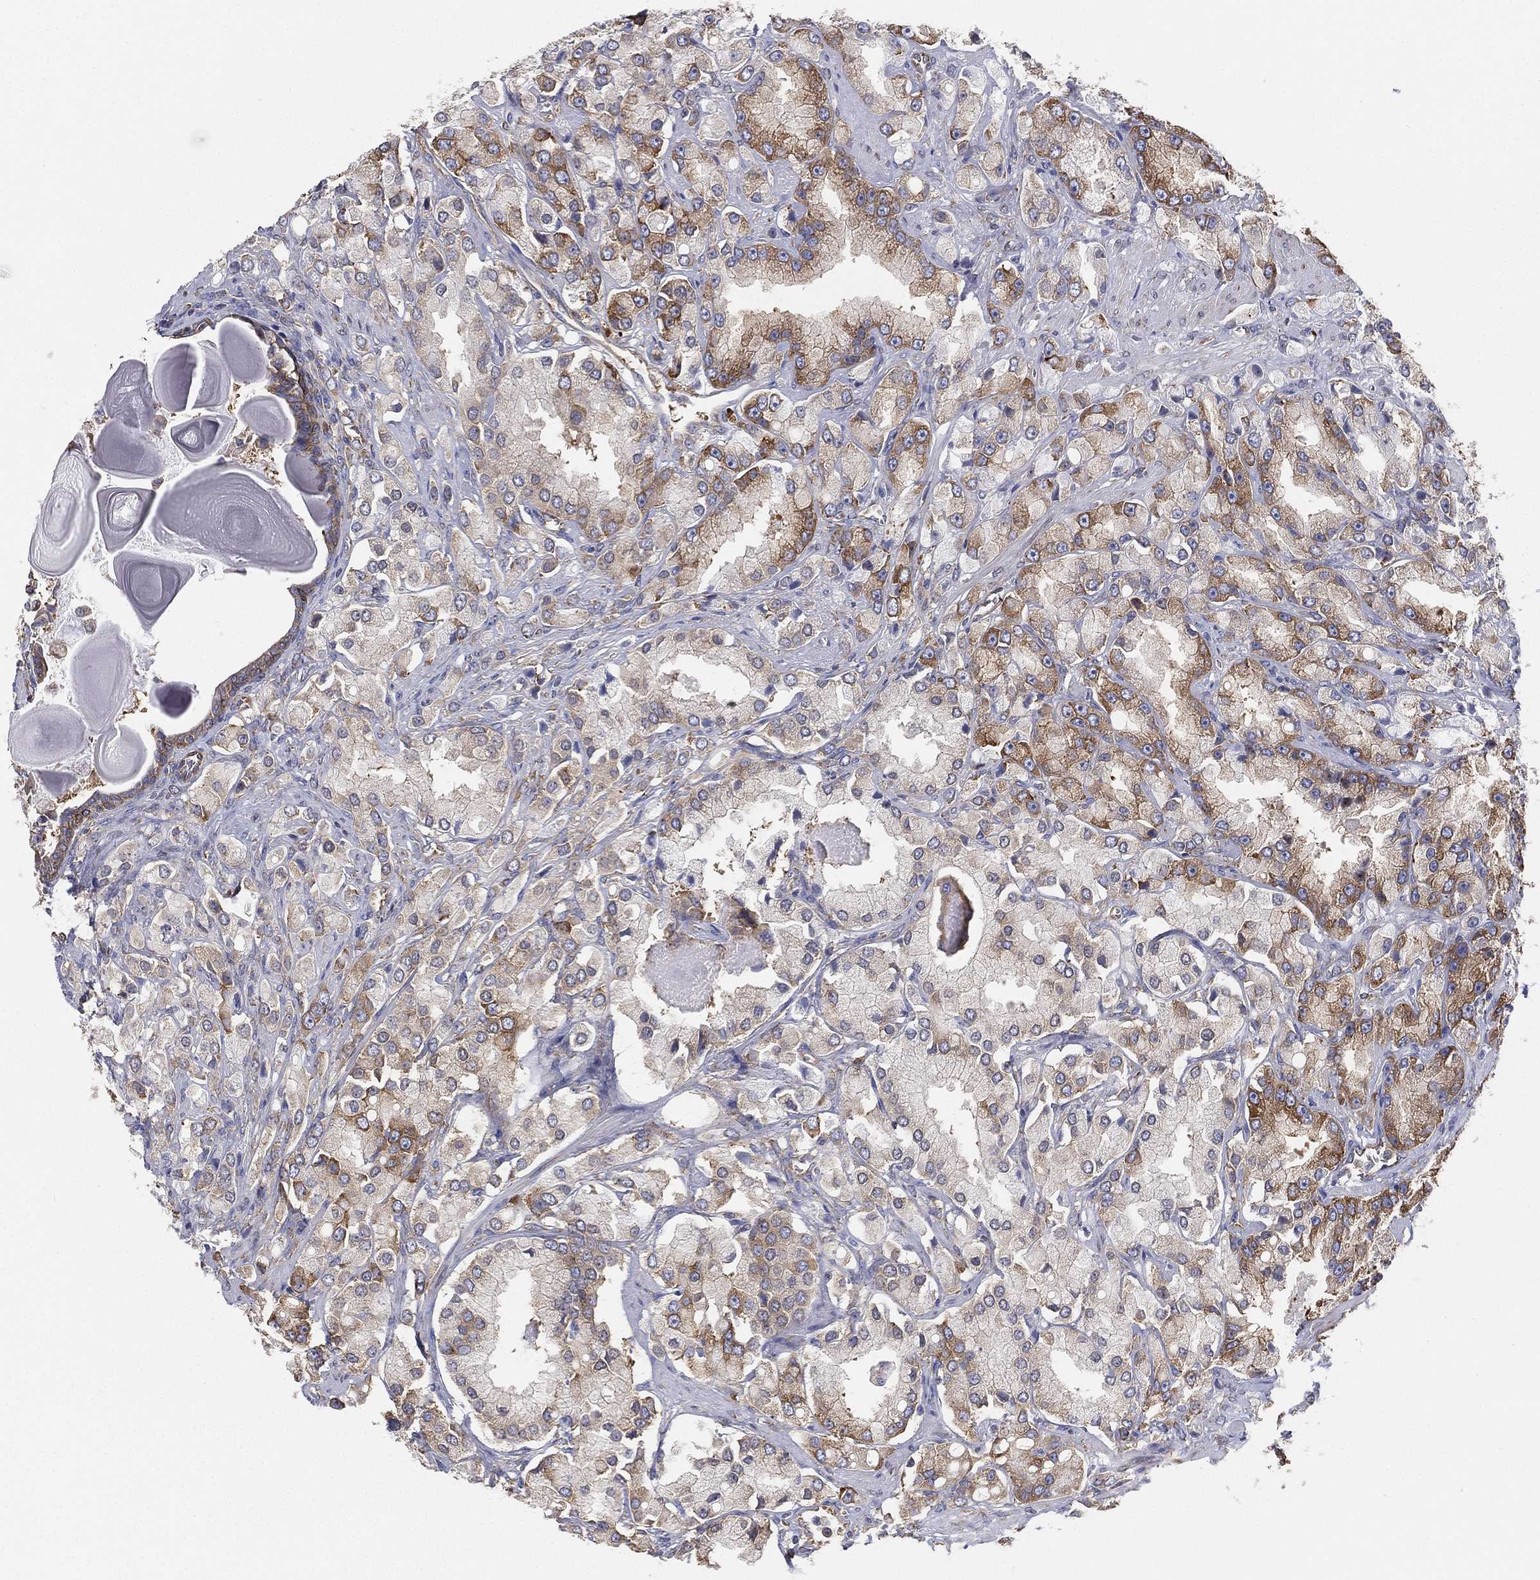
{"staining": {"intensity": "moderate", "quantity": "25%-75%", "location": "cytoplasmic/membranous"}, "tissue": "prostate cancer", "cell_type": "Tumor cells", "image_type": "cancer", "snomed": [{"axis": "morphology", "description": "Adenocarcinoma, NOS"}, {"axis": "topography", "description": "Prostate and seminal vesicle, NOS"}, {"axis": "topography", "description": "Prostate"}], "caption": "The photomicrograph exhibits staining of prostate cancer, revealing moderate cytoplasmic/membranous protein staining (brown color) within tumor cells.", "gene": "FARSA", "patient": {"sex": "male", "age": 64}}